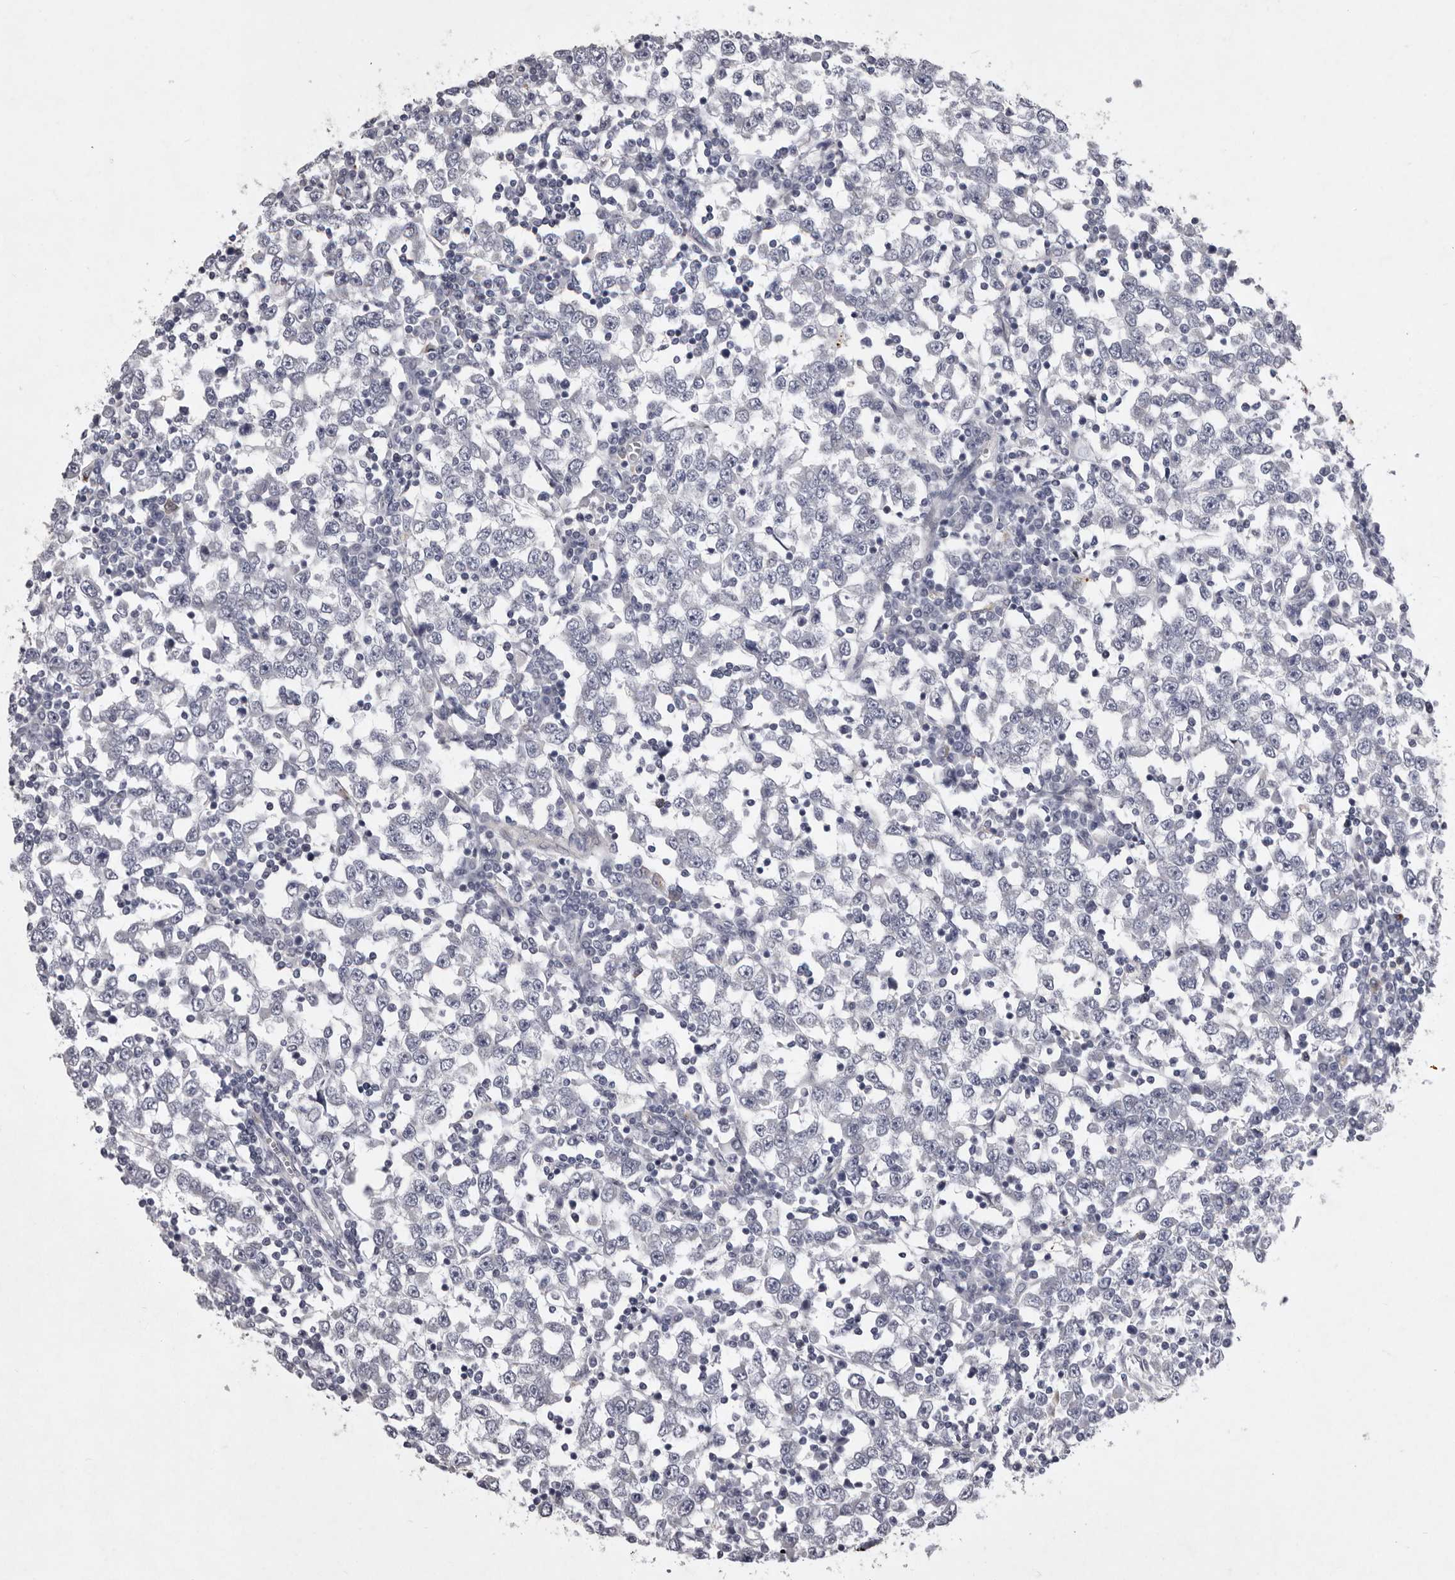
{"staining": {"intensity": "negative", "quantity": "none", "location": "none"}, "tissue": "testis cancer", "cell_type": "Tumor cells", "image_type": "cancer", "snomed": [{"axis": "morphology", "description": "Seminoma, NOS"}, {"axis": "topography", "description": "Testis"}], "caption": "Histopathology image shows no significant protein staining in tumor cells of testis seminoma.", "gene": "NKAIN4", "patient": {"sex": "male", "age": 65}}